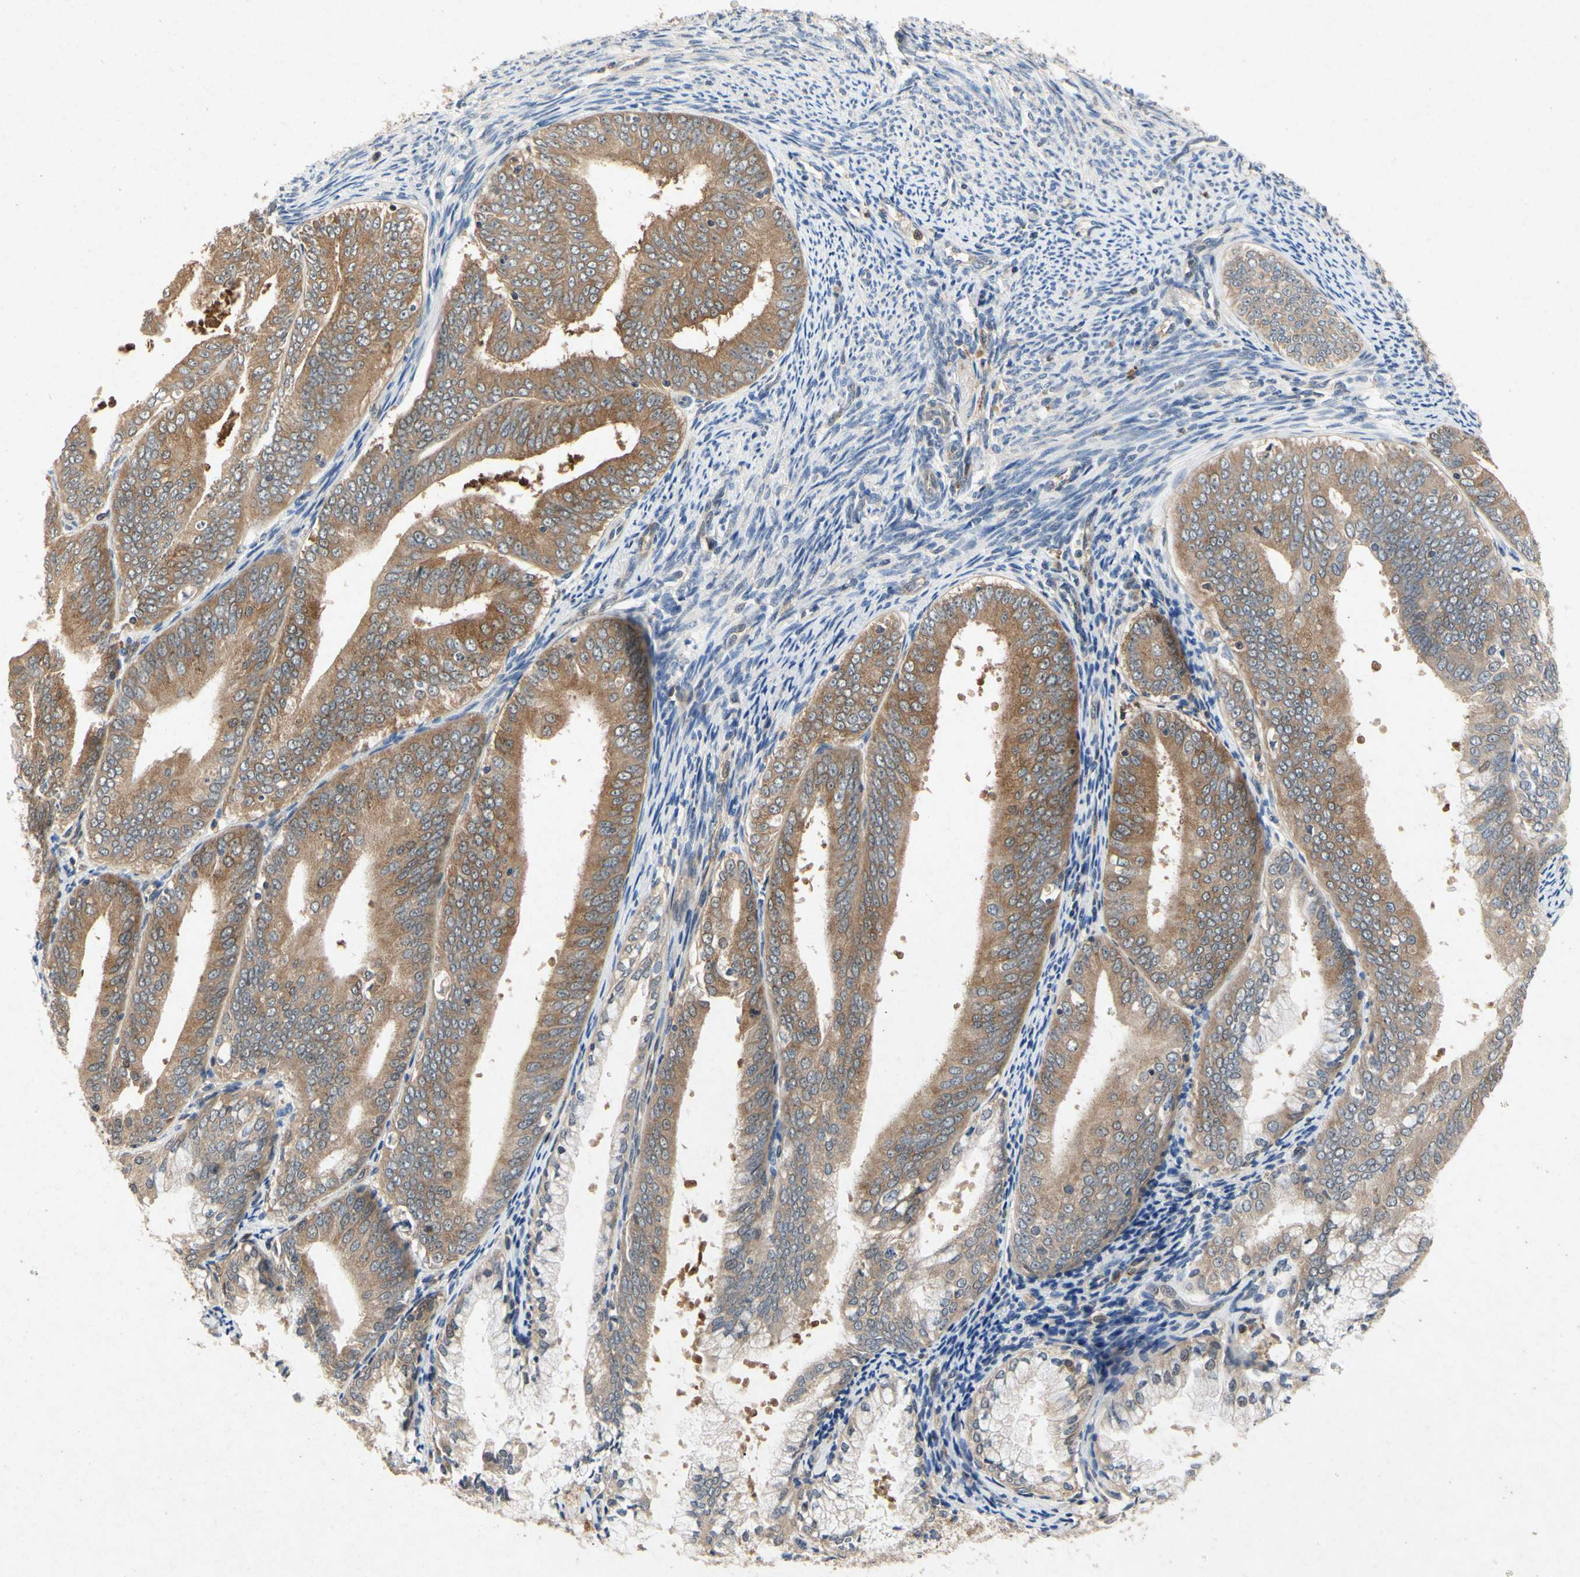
{"staining": {"intensity": "moderate", "quantity": ">75%", "location": "cytoplasmic/membranous"}, "tissue": "endometrial cancer", "cell_type": "Tumor cells", "image_type": "cancer", "snomed": [{"axis": "morphology", "description": "Adenocarcinoma, NOS"}, {"axis": "topography", "description": "Endometrium"}], "caption": "Protein expression analysis of human endometrial adenocarcinoma reveals moderate cytoplasmic/membranous positivity in approximately >75% of tumor cells.", "gene": "RPS6KA1", "patient": {"sex": "female", "age": 63}}